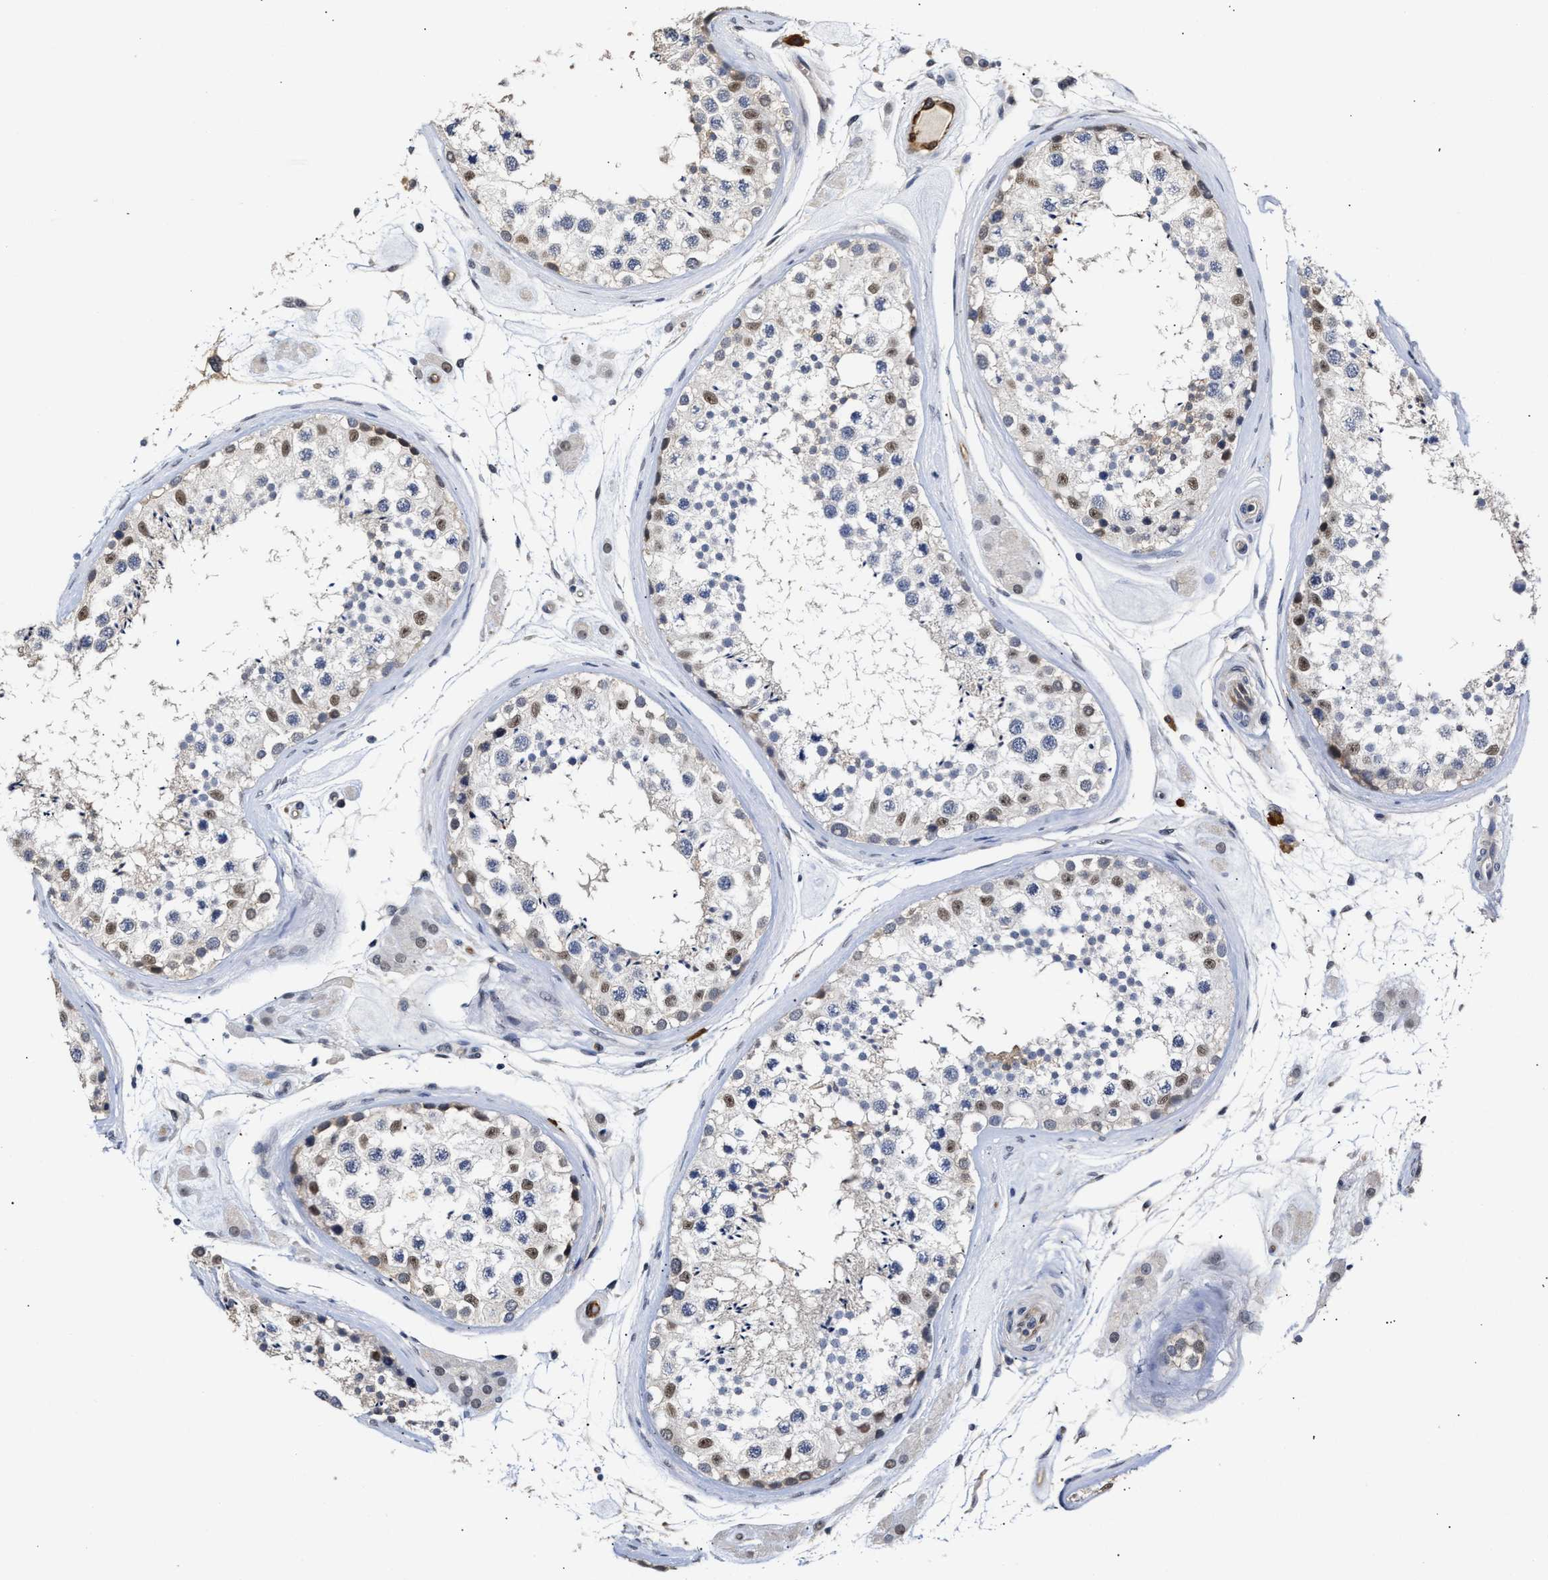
{"staining": {"intensity": "weak", "quantity": "25%-75%", "location": "nuclear"}, "tissue": "testis", "cell_type": "Cells in seminiferous ducts", "image_type": "normal", "snomed": [{"axis": "morphology", "description": "Normal tissue, NOS"}, {"axis": "topography", "description": "Testis"}], "caption": "Protein expression analysis of unremarkable human testis reveals weak nuclear expression in approximately 25%-75% of cells in seminiferous ducts. The protein of interest is stained brown, and the nuclei are stained in blue (DAB IHC with brightfield microscopy, high magnification).", "gene": "AHNAK2", "patient": {"sex": "male", "age": 46}}